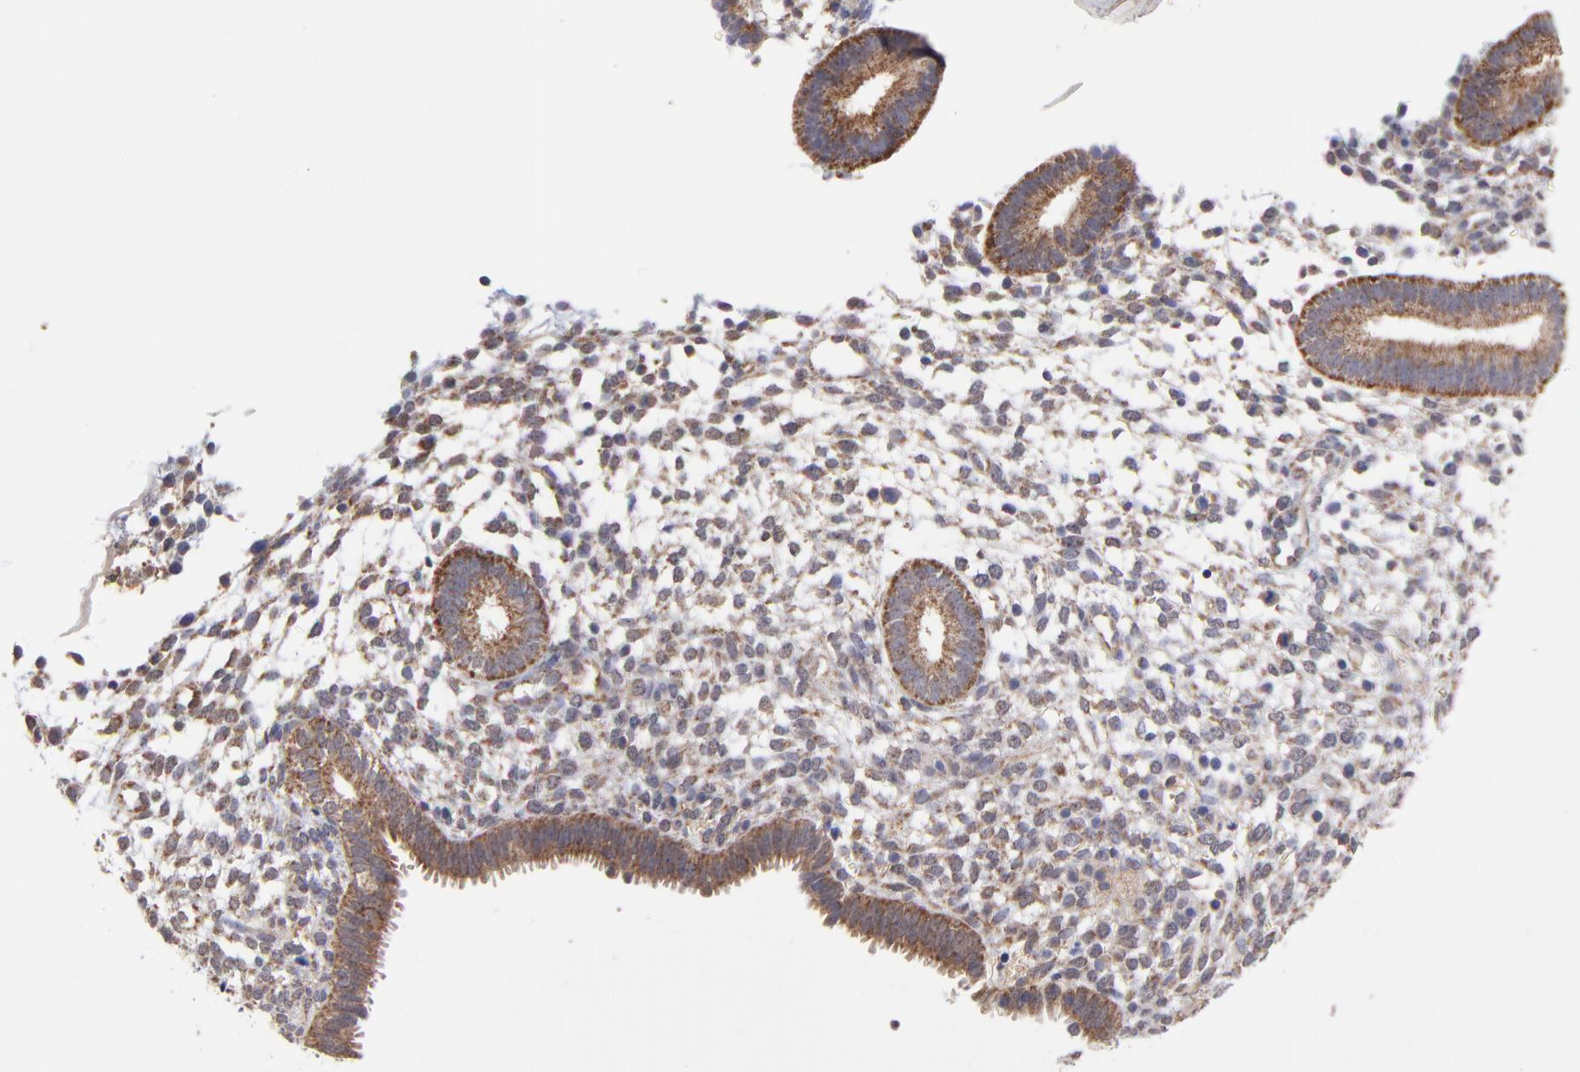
{"staining": {"intensity": "moderate", "quantity": "25%-75%", "location": "cytoplasmic/membranous"}, "tissue": "endometrium", "cell_type": "Cells in endometrial stroma", "image_type": "normal", "snomed": [{"axis": "morphology", "description": "Normal tissue, NOS"}, {"axis": "topography", "description": "Endometrium"}], "caption": "The micrograph displays a brown stain indicating the presence of a protein in the cytoplasmic/membranous of cells in endometrial stroma in endometrium.", "gene": "UBE2H", "patient": {"sex": "female", "age": 35}}